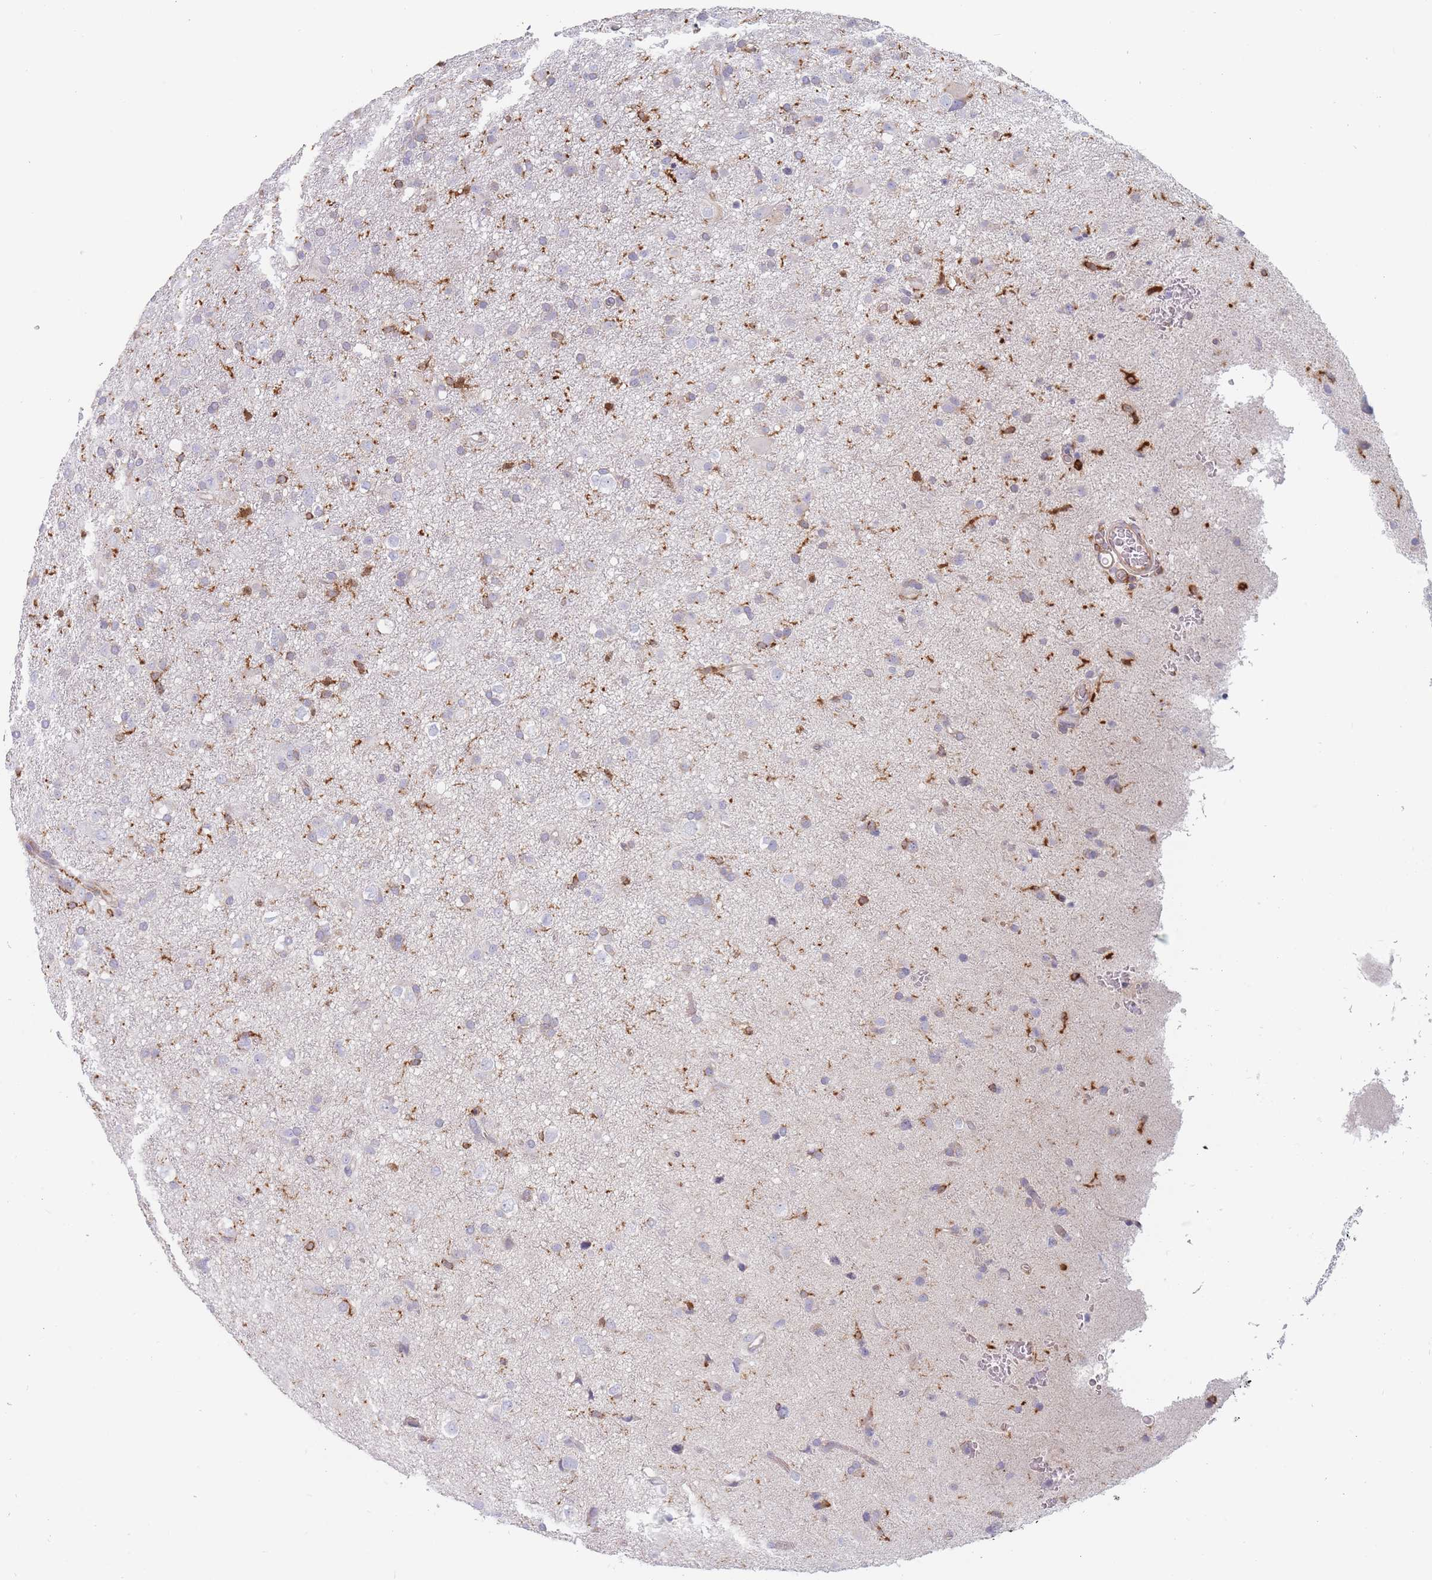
{"staining": {"intensity": "moderate", "quantity": "<25%", "location": "cytoplasmic/membranous"}, "tissue": "glioma", "cell_type": "Tumor cells", "image_type": "cancer", "snomed": [{"axis": "morphology", "description": "Glioma, malignant, Low grade"}, {"axis": "topography", "description": "Brain"}], "caption": "A high-resolution histopathology image shows immunohistochemistry staining of malignant glioma (low-grade), which reveals moderate cytoplasmic/membranous expression in approximately <25% of tumor cells.", "gene": "MAP1S", "patient": {"sex": "male", "age": 65}}